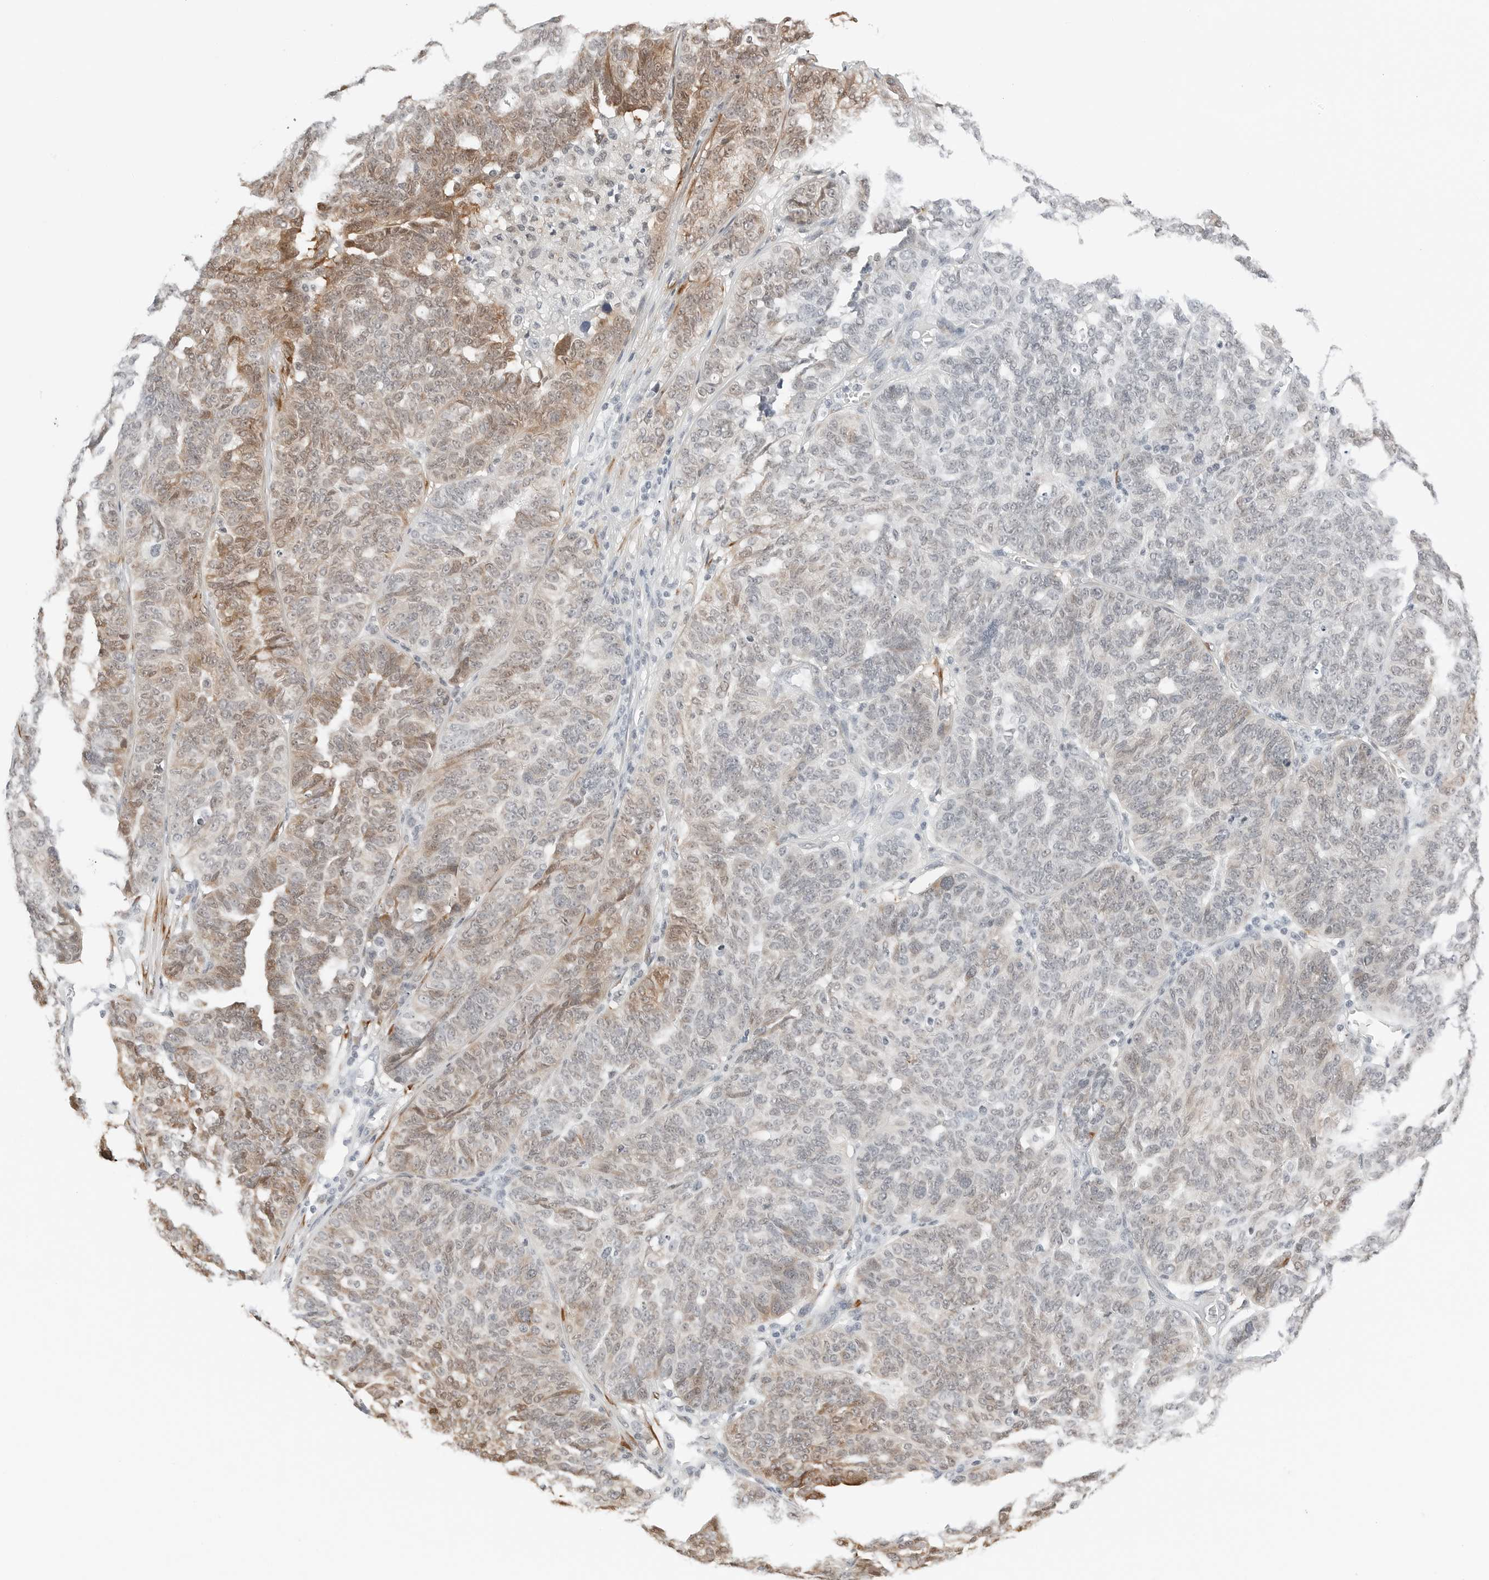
{"staining": {"intensity": "moderate", "quantity": "25%-75%", "location": "cytoplasmic/membranous"}, "tissue": "ovarian cancer", "cell_type": "Tumor cells", "image_type": "cancer", "snomed": [{"axis": "morphology", "description": "Cystadenocarcinoma, serous, NOS"}, {"axis": "topography", "description": "Ovary"}], "caption": "Ovarian cancer stained for a protein (brown) shows moderate cytoplasmic/membranous positive positivity in approximately 25%-75% of tumor cells.", "gene": "P4HA2", "patient": {"sex": "female", "age": 59}}